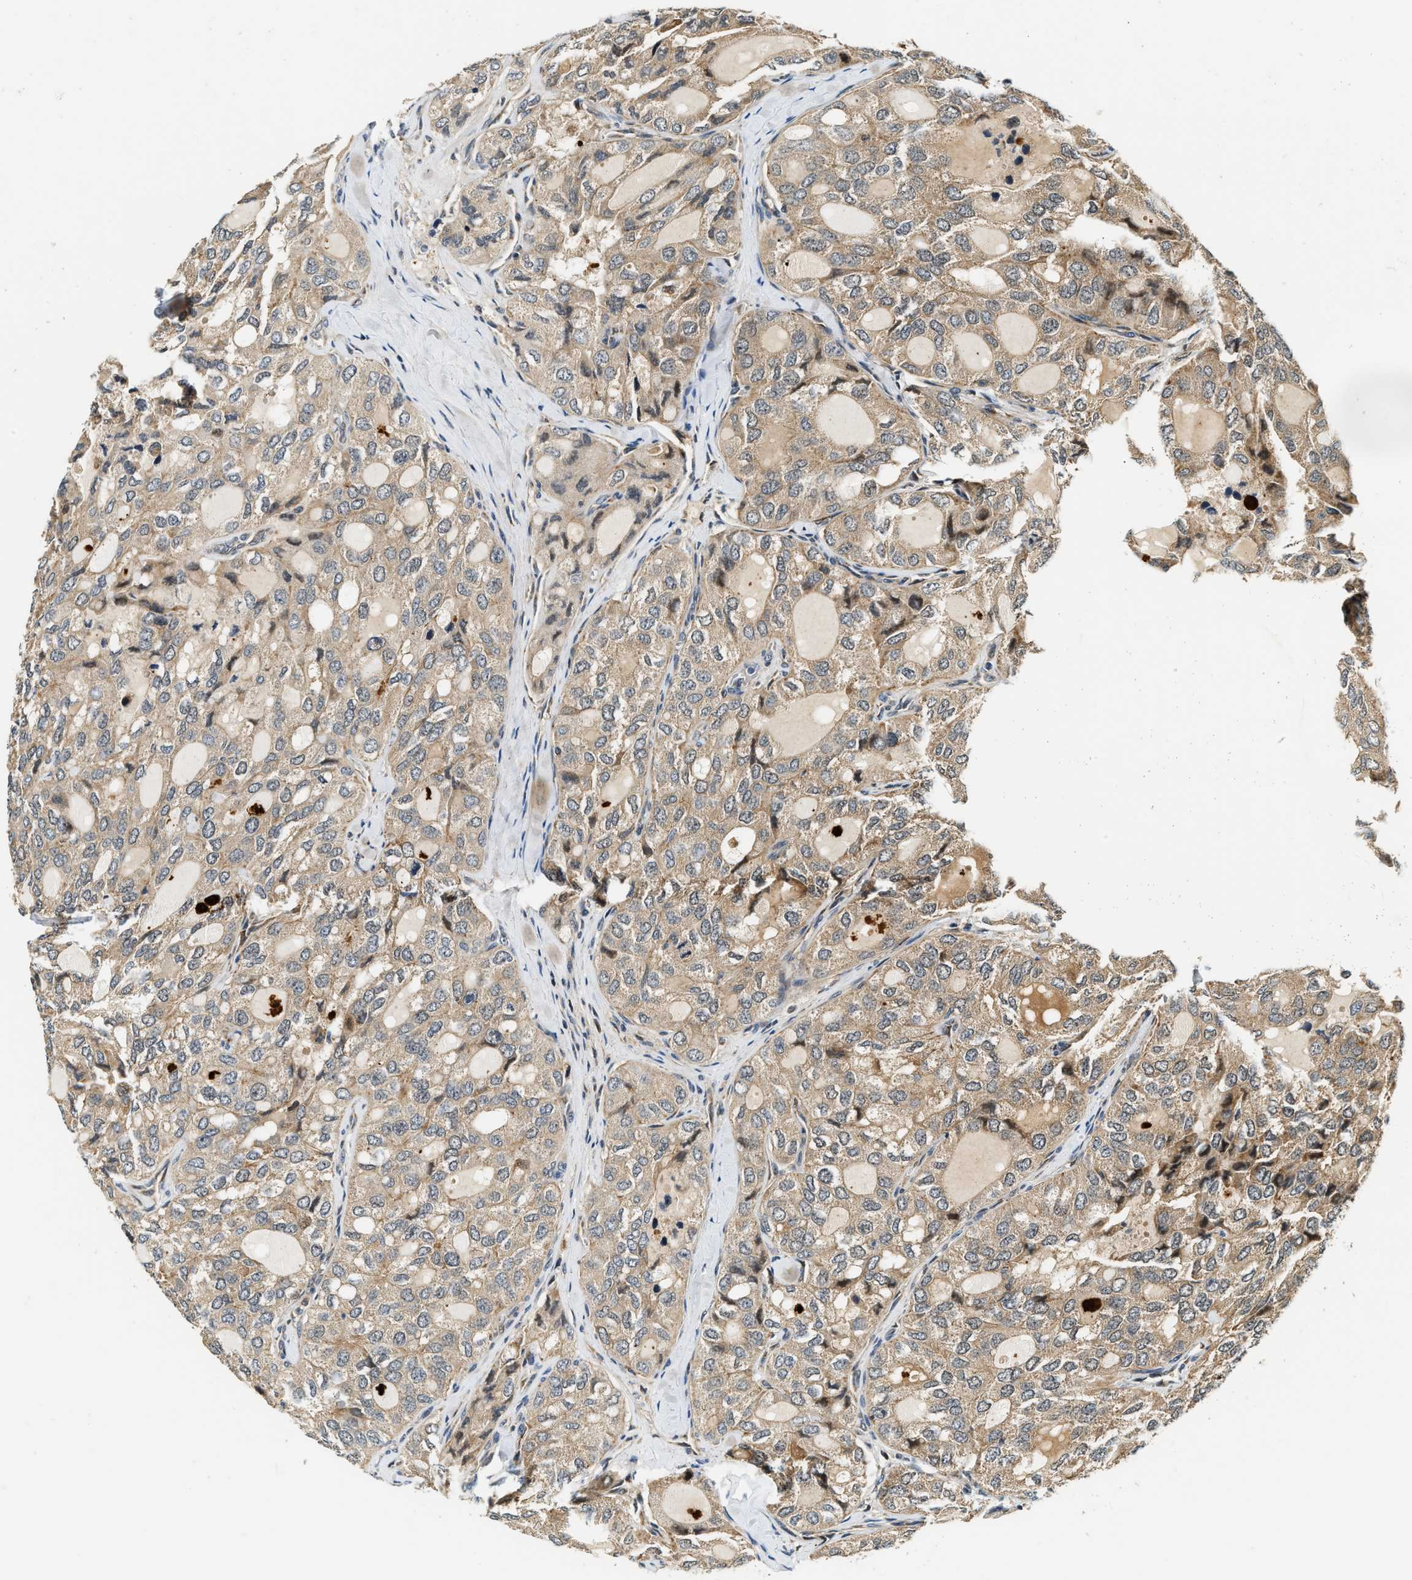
{"staining": {"intensity": "weak", "quantity": ">75%", "location": "cytoplasmic/membranous"}, "tissue": "thyroid cancer", "cell_type": "Tumor cells", "image_type": "cancer", "snomed": [{"axis": "morphology", "description": "Follicular adenoma carcinoma, NOS"}, {"axis": "topography", "description": "Thyroid gland"}], "caption": "Protein expression analysis of thyroid cancer reveals weak cytoplasmic/membranous staining in approximately >75% of tumor cells.", "gene": "EXTL2", "patient": {"sex": "male", "age": 75}}